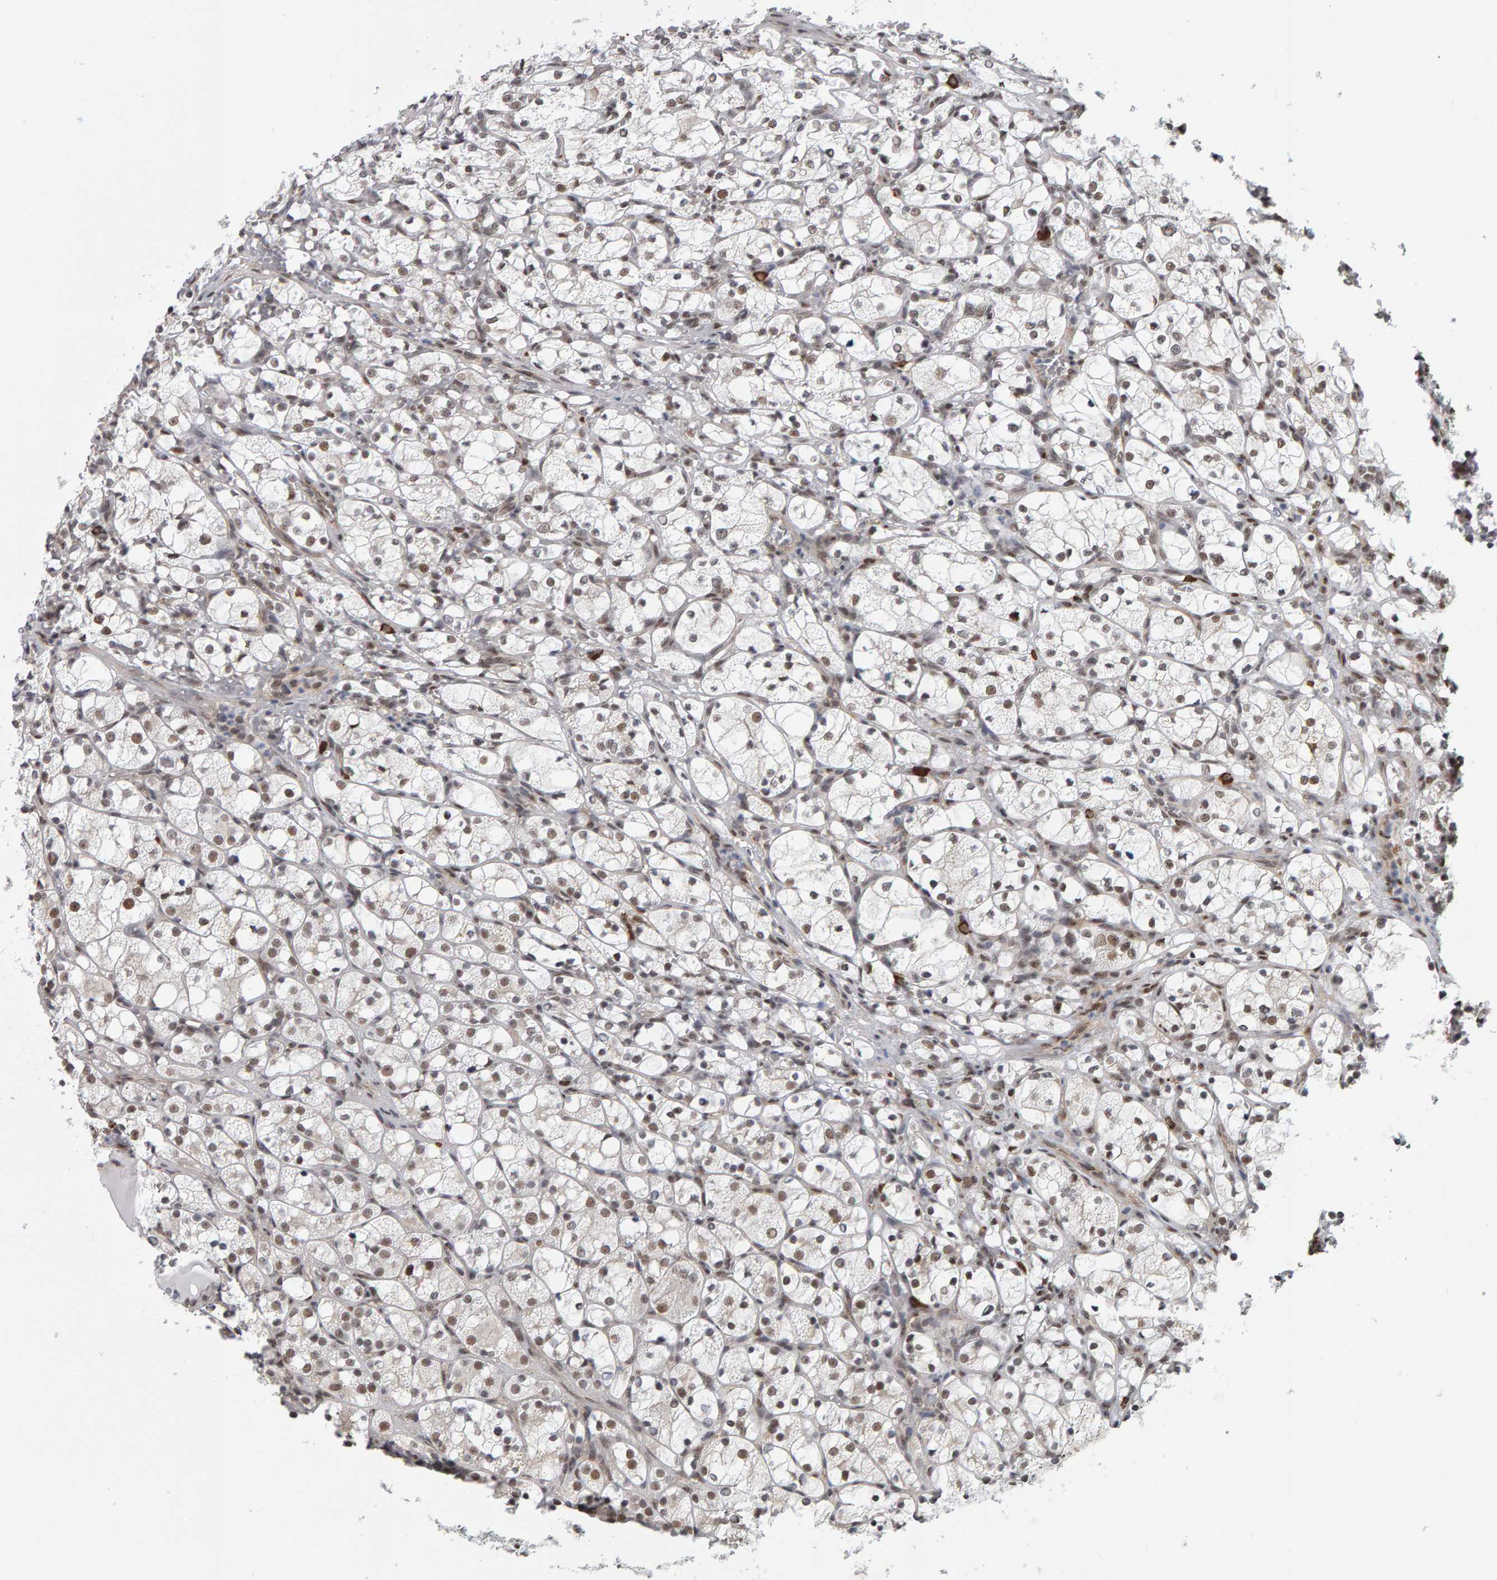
{"staining": {"intensity": "moderate", "quantity": "25%-75%", "location": "nuclear"}, "tissue": "renal cancer", "cell_type": "Tumor cells", "image_type": "cancer", "snomed": [{"axis": "morphology", "description": "Adenocarcinoma, NOS"}, {"axis": "topography", "description": "Kidney"}], "caption": "A medium amount of moderate nuclear staining is appreciated in about 25%-75% of tumor cells in renal cancer (adenocarcinoma) tissue. (DAB (3,3'-diaminobenzidine) = brown stain, brightfield microscopy at high magnification).", "gene": "ATF7IP", "patient": {"sex": "female", "age": 69}}